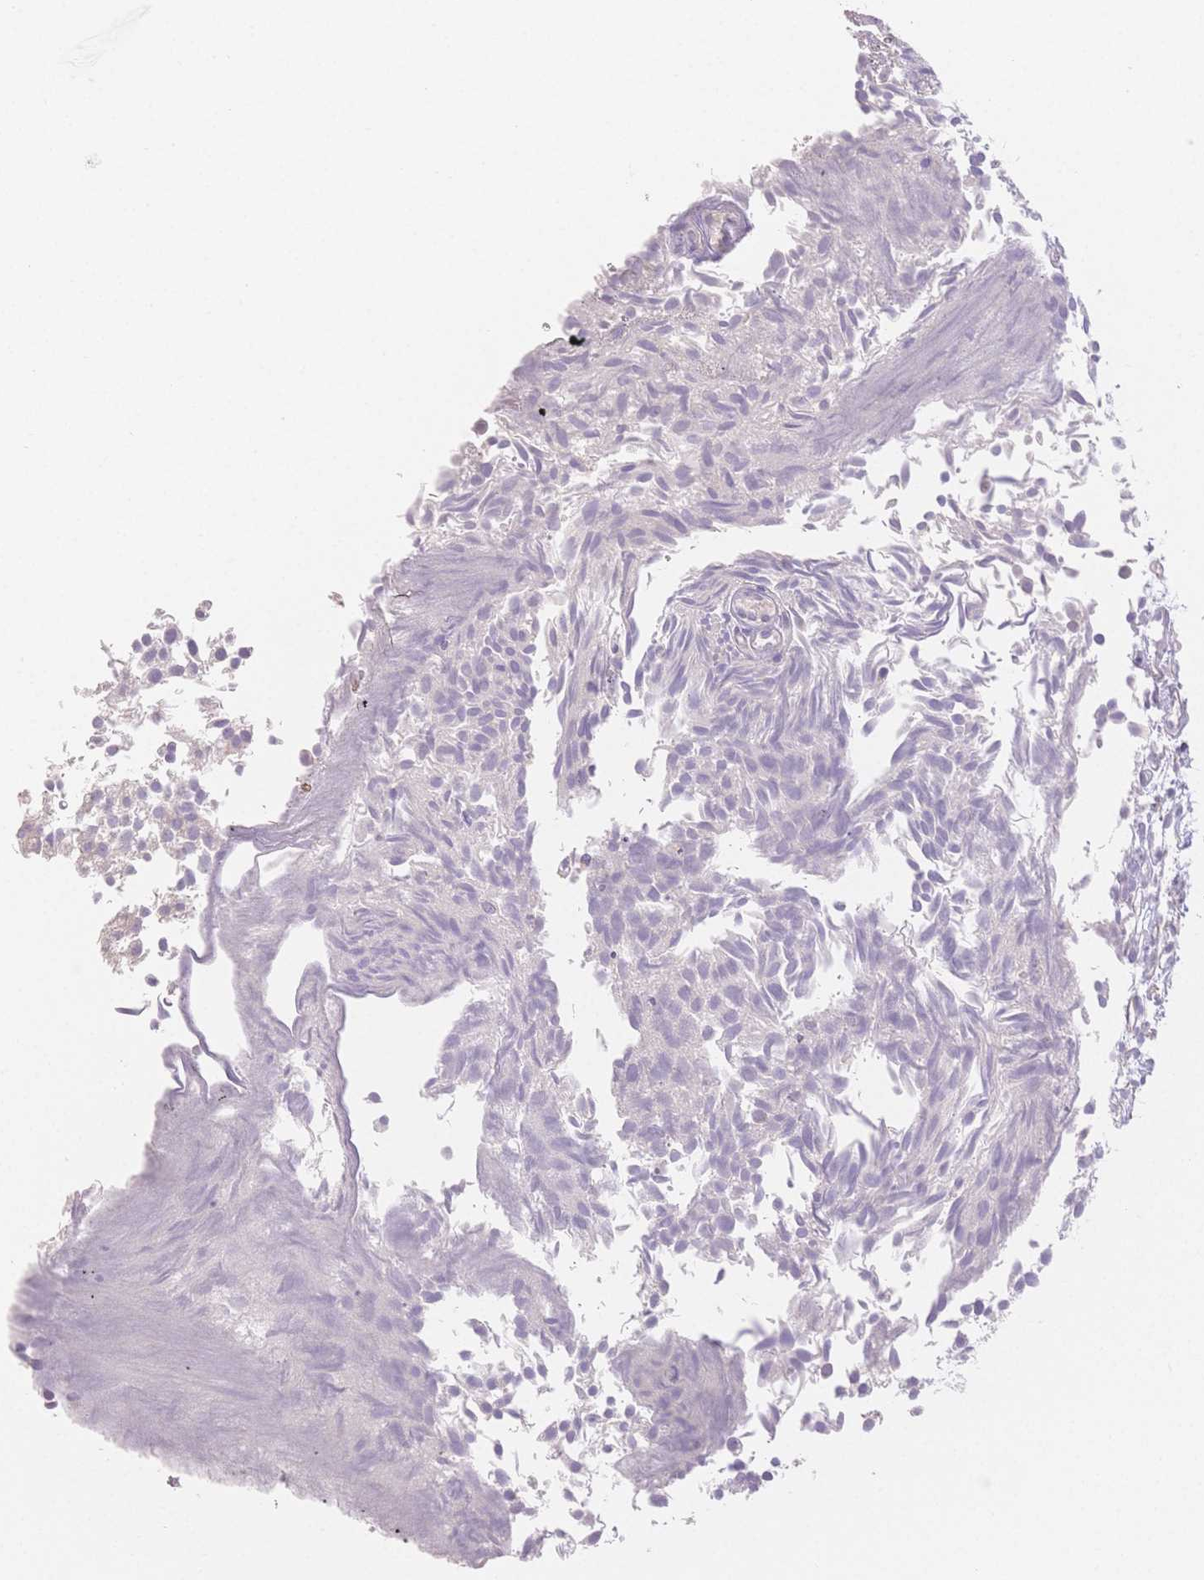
{"staining": {"intensity": "negative", "quantity": "none", "location": "none"}, "tissue": "urothelial cancer", "cell_type": "Tumor cells", "image_type": "cancer", "snomed": [{"axis": "morphology", "description": "Urothelial carcinoma, Low grade"}, {"axis": "topography", "description": "Urinary bladder"}], "caption": "A high-resolution histopathology image shows IHC staining of low-grade urothelial carcinoma, which reveals no significant staining in tumor cells.", "gene": "SUV39H2", "patient": {"sex": "male", "age": 70}}